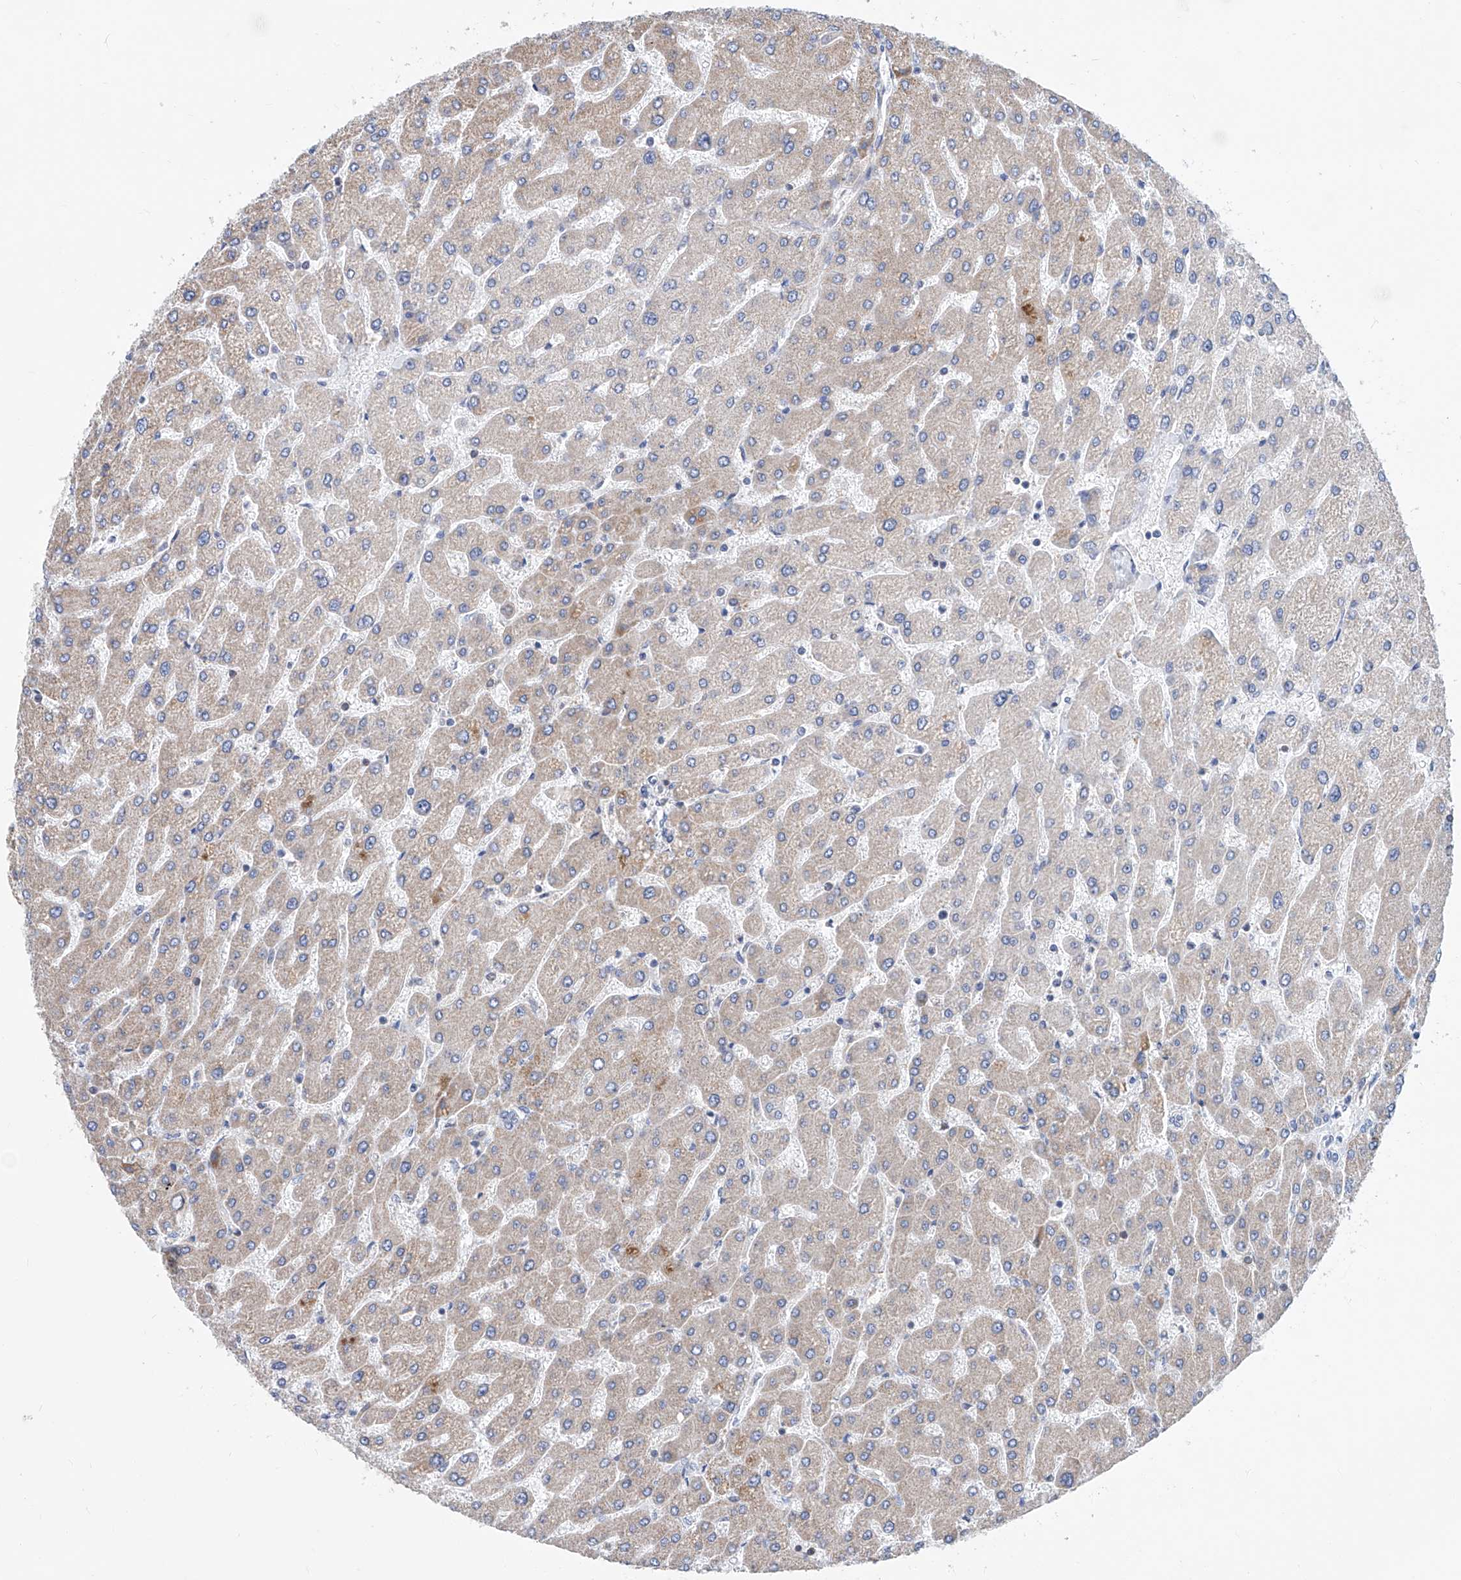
{"staining": {"intensity": "negative", "quantity": "none", "location": "none"}, "tissue": "liver", "cell_type": "Cholangiocytes", "image_type": "normal", "snomed": [{"axis": "morphology", "description": "Normal tissue, NOS"}, {"axis": "topography", "description": "Liver"}], "caption": "This is a image of immunohistochemistry (IHC) staining of normal liver, which shows no expression in cholangiocytes. Brightfield microscopy of immunohistochemistry (IHC) stained with DAB (3,3'-diaminobenzidine) (brown) and hematoxylin (blue), captured at high magnification.", "gene": "MAD2L1", "patient": {"sex": "male", "age": 55}}